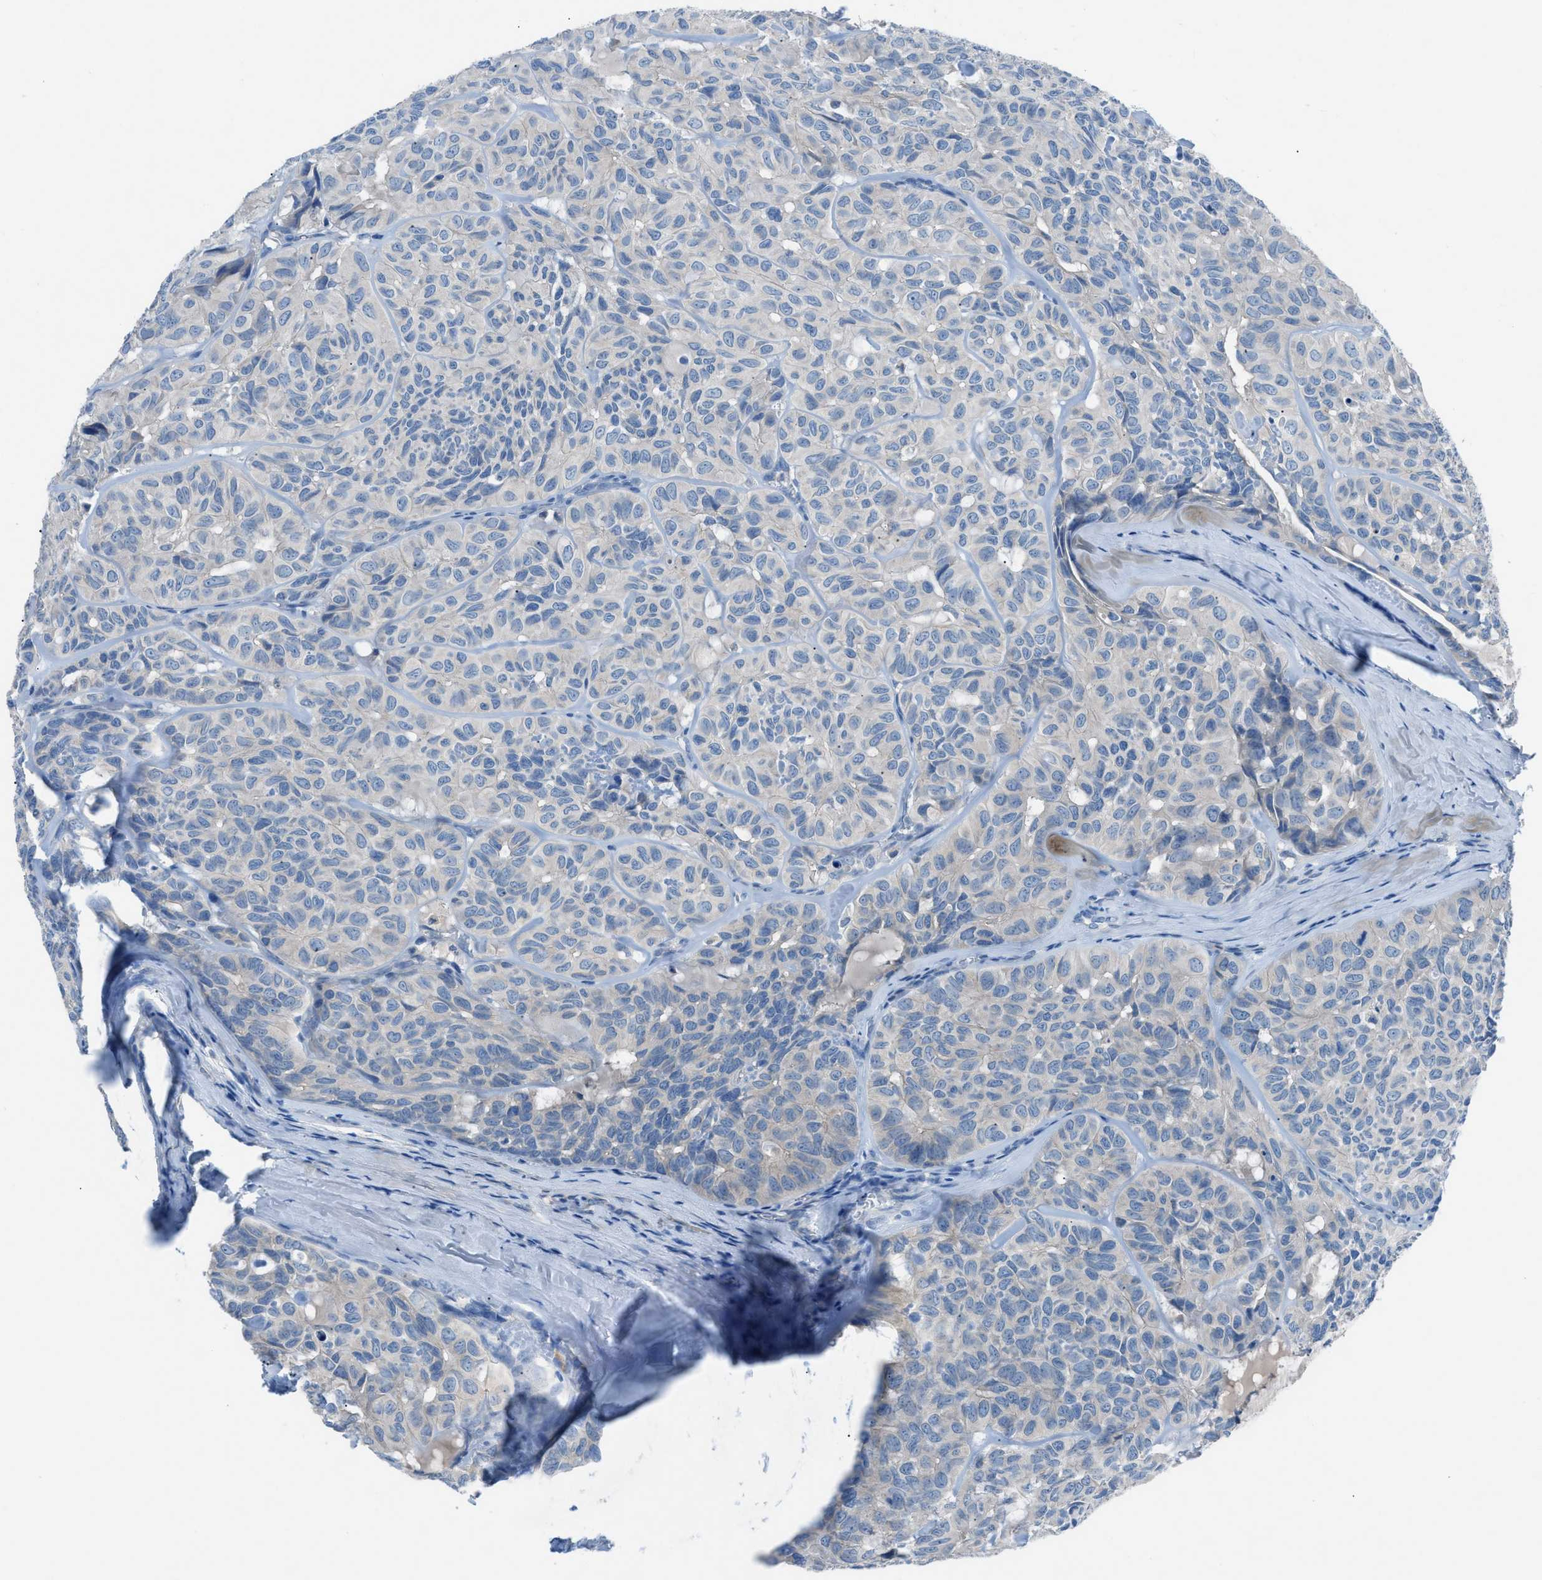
{"staining": {"intensity": "negative", "quantity": "none", "location": "none"}, "tissue": "head and neck cancer", "cell_type": "Tumor cells", "image_type": "cancer", "snomed": [{"axis": "morphology", "description": "Adenocarcinoma, NOS"}, {"axis": "topography", "description": "Salivary gland, NOS"}, {"axis": "topography", "description": "Head-Neck"}], "caption": "IHC image of adenocarcinoma (head and neck) stained for a protein (brown), which shows no positivity in tumor cells. (Brightfield microscopy of DAB (3,3'-diaminobenzidine) immunohistochemistry at high magnification).", "gene": "C5AR2", "patient": {"sex": "female", "age": 76}}